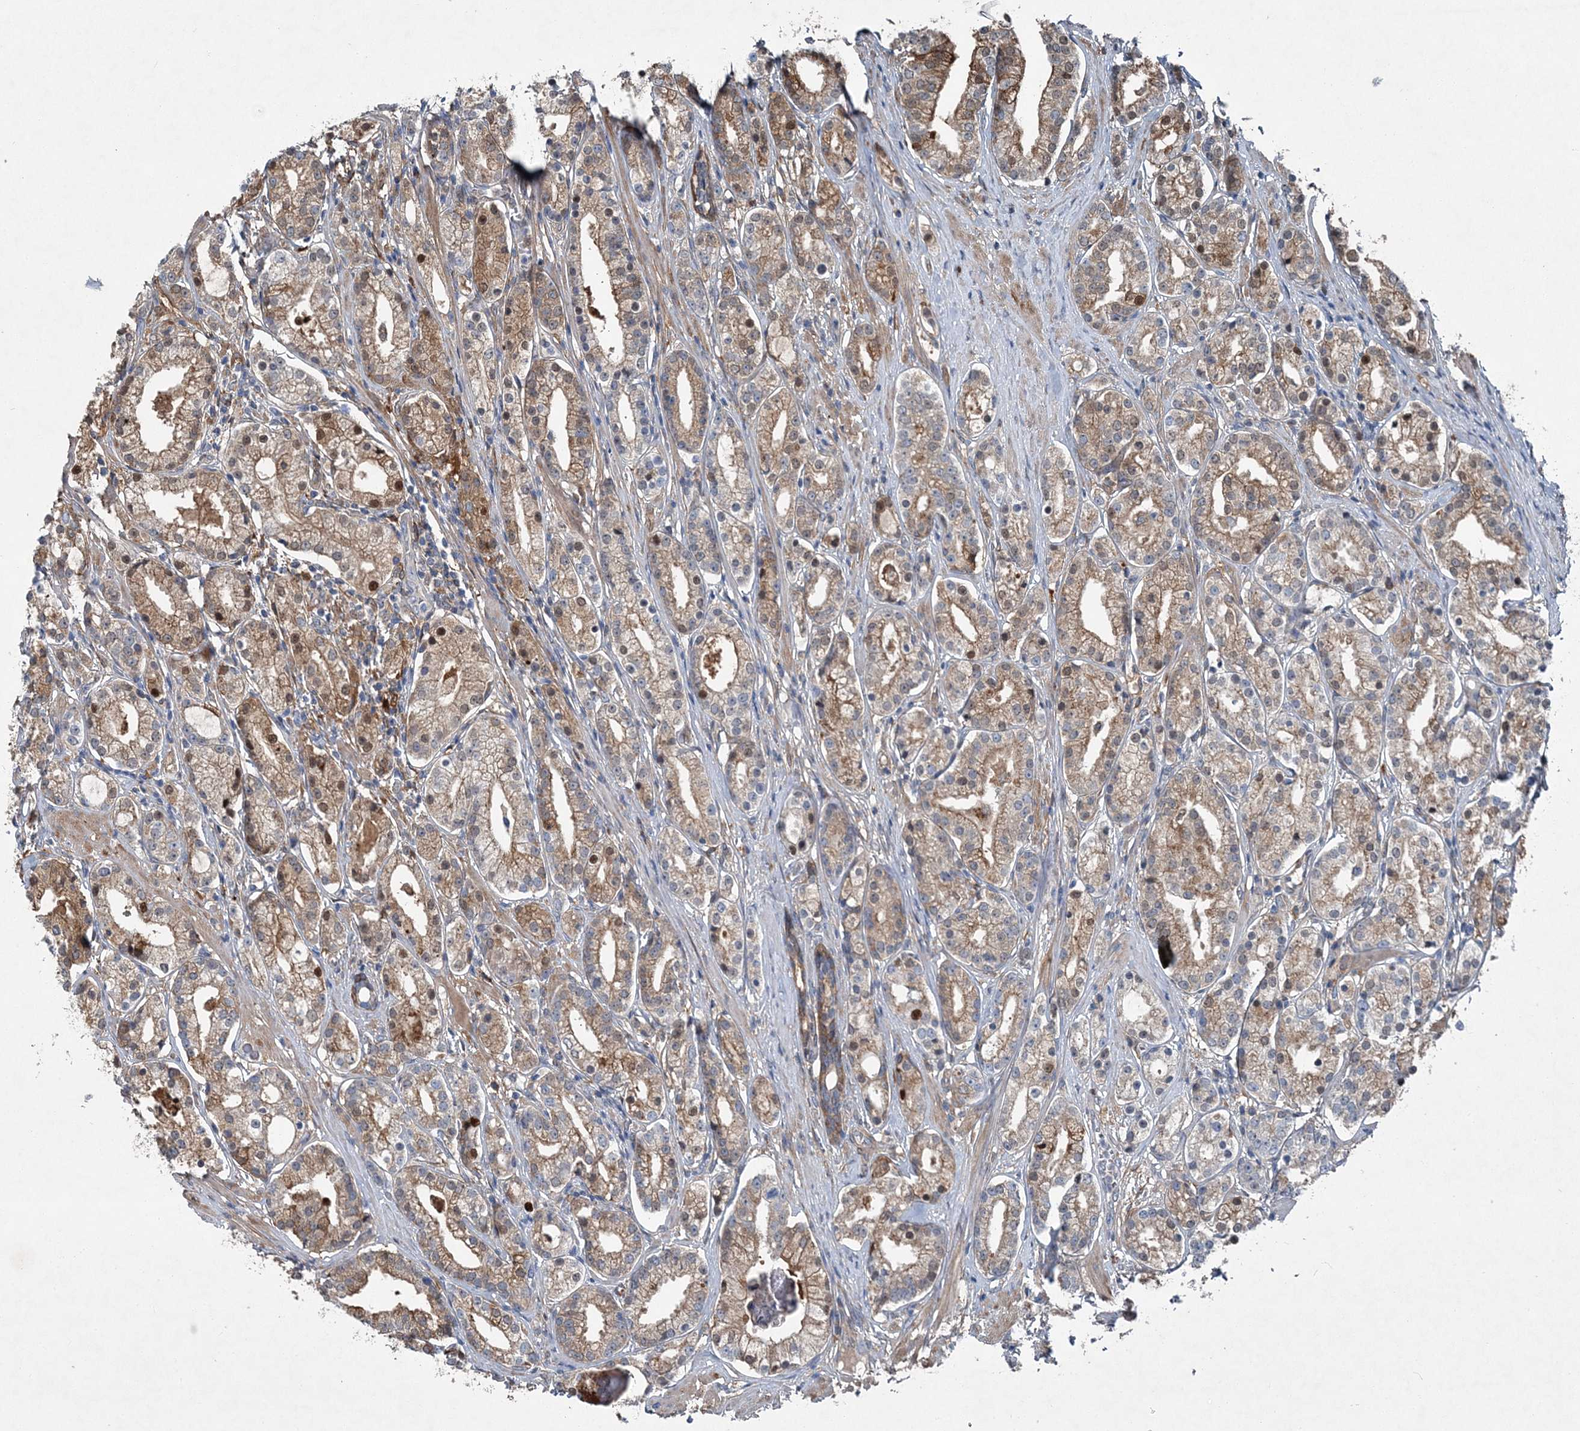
{"staining": {"intensity": "moderate", "quantity": ">75%", "location": "cytoplasmic/membranous,nuclear"}, "tissue": "prostate cancer", "cell_type": "Tumor cells", "image_type": "cancer", "snomed": [{"axis": "morphology", "description": "Adenocarcinoma, High grade"}, {"axis": "topography", "description": "Prostate"}], "caption": "High-grade adenocarcinoma (prostate) tissue shows moderate cytoplasmic/membranous and nuclear expression in about >75% of tumor cells, visualized by immunohistochemistry. The protein is stained brown, and the nuclei are stained in blue (DAB IHC with brightfield microscopy, high magnification).", "gene": "SPOPL", "patient": {"sex": "male", "age": 69}}